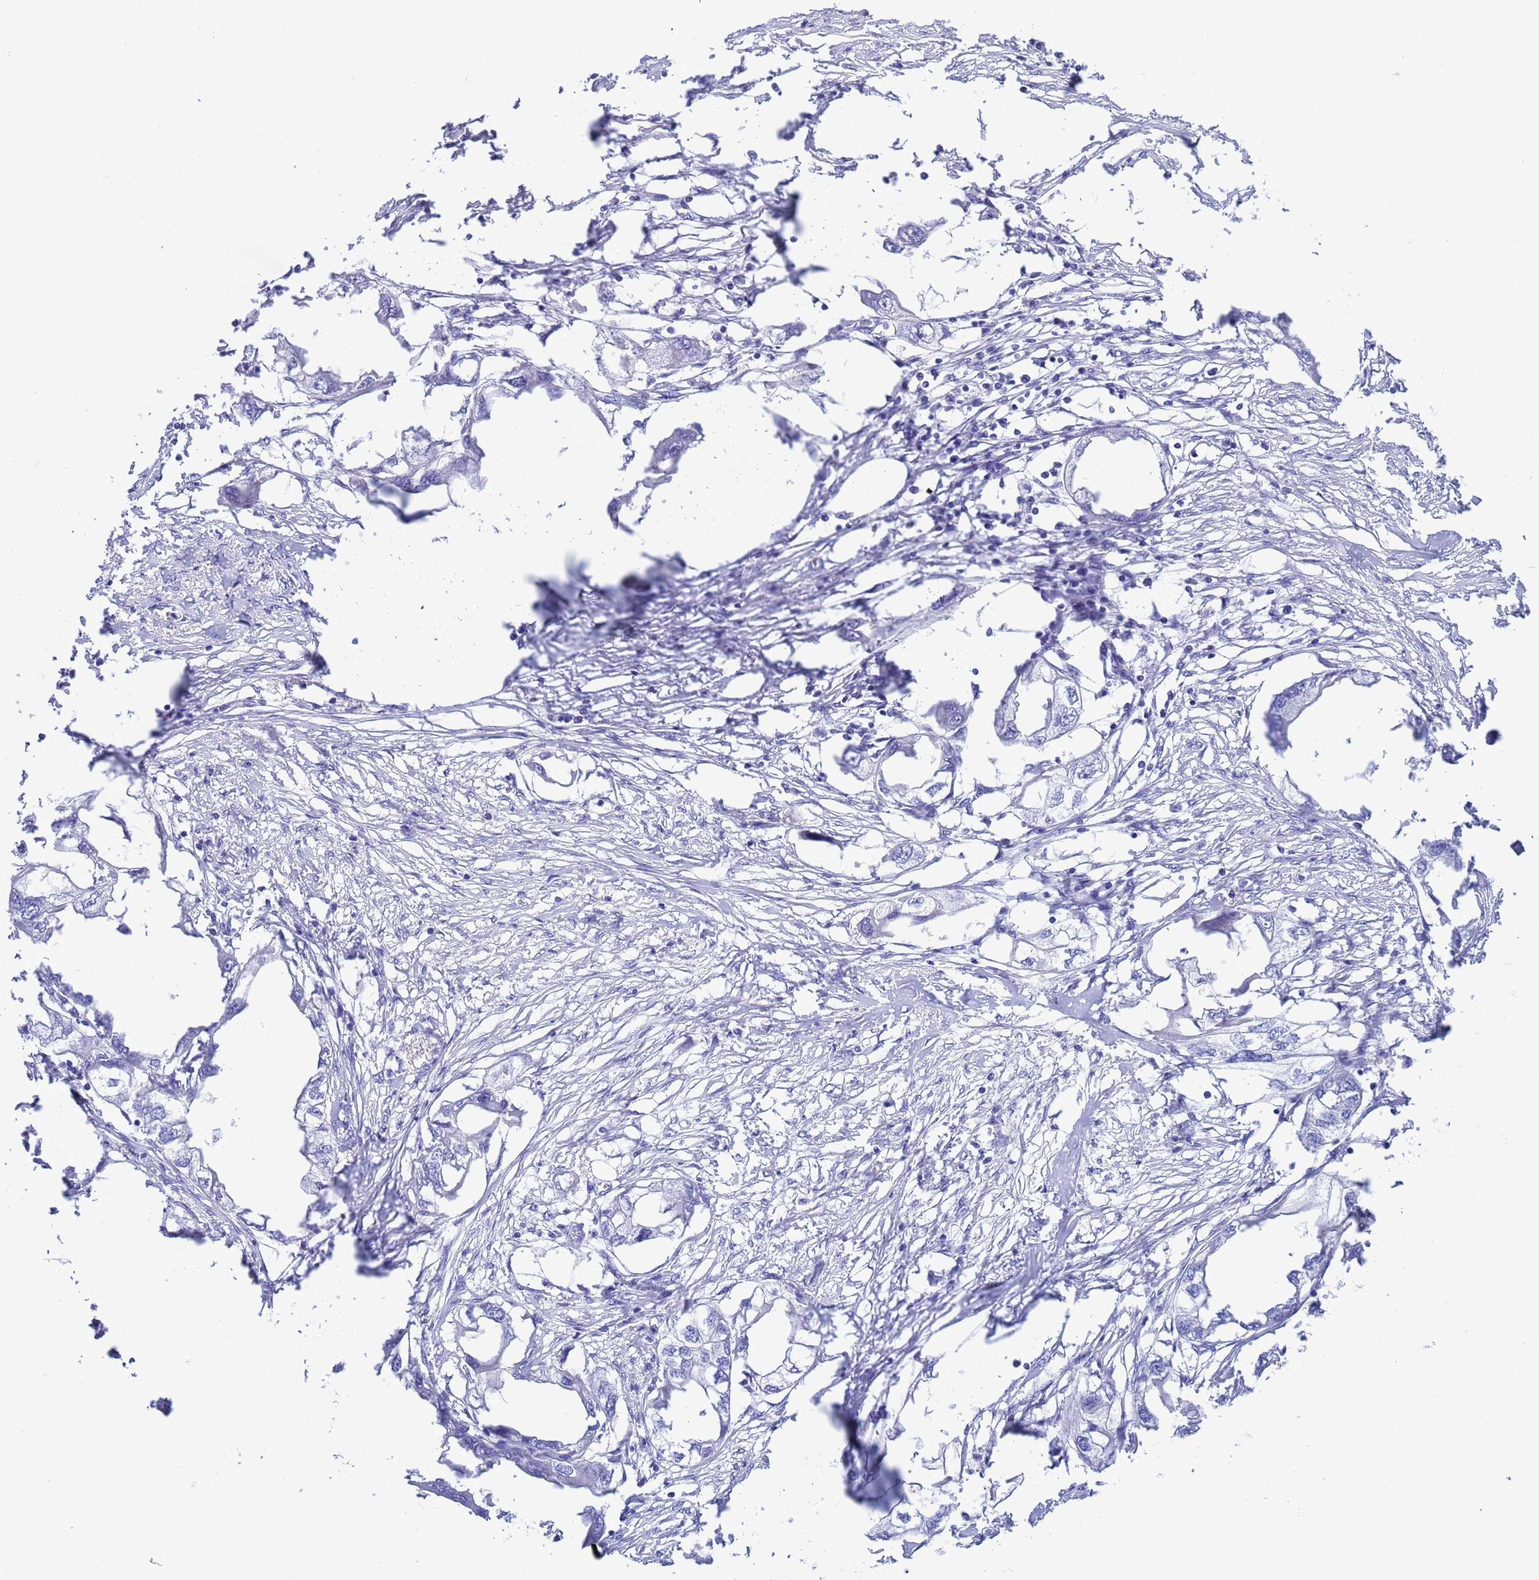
{"staining": {"intensity": "negative", "quantity": "none", "location": "none"}, "tissue": "endometrial cancer", "cell_type": "Tumor cells", "image_type": "cancer", "snomed": [{"axis": "morphology", "description": "Adenocarcinoma, NOS"}, {"axis": "morphology", "description": "Adenocarcinoma, metastatic, NOS"}, {"axis": "topography", "description": "Adipose tissue"}, {"axis": "topography", "description": "Endometrium"}], "caption": "High magnification brightfield microscopy of endometrial cancer stained with DAB (brown) and counterstained with hematoxylin (blue): tumor cells show no significant staining.", "gene": "GSTM1", "patient": {"sex": "female", "age": 67}}